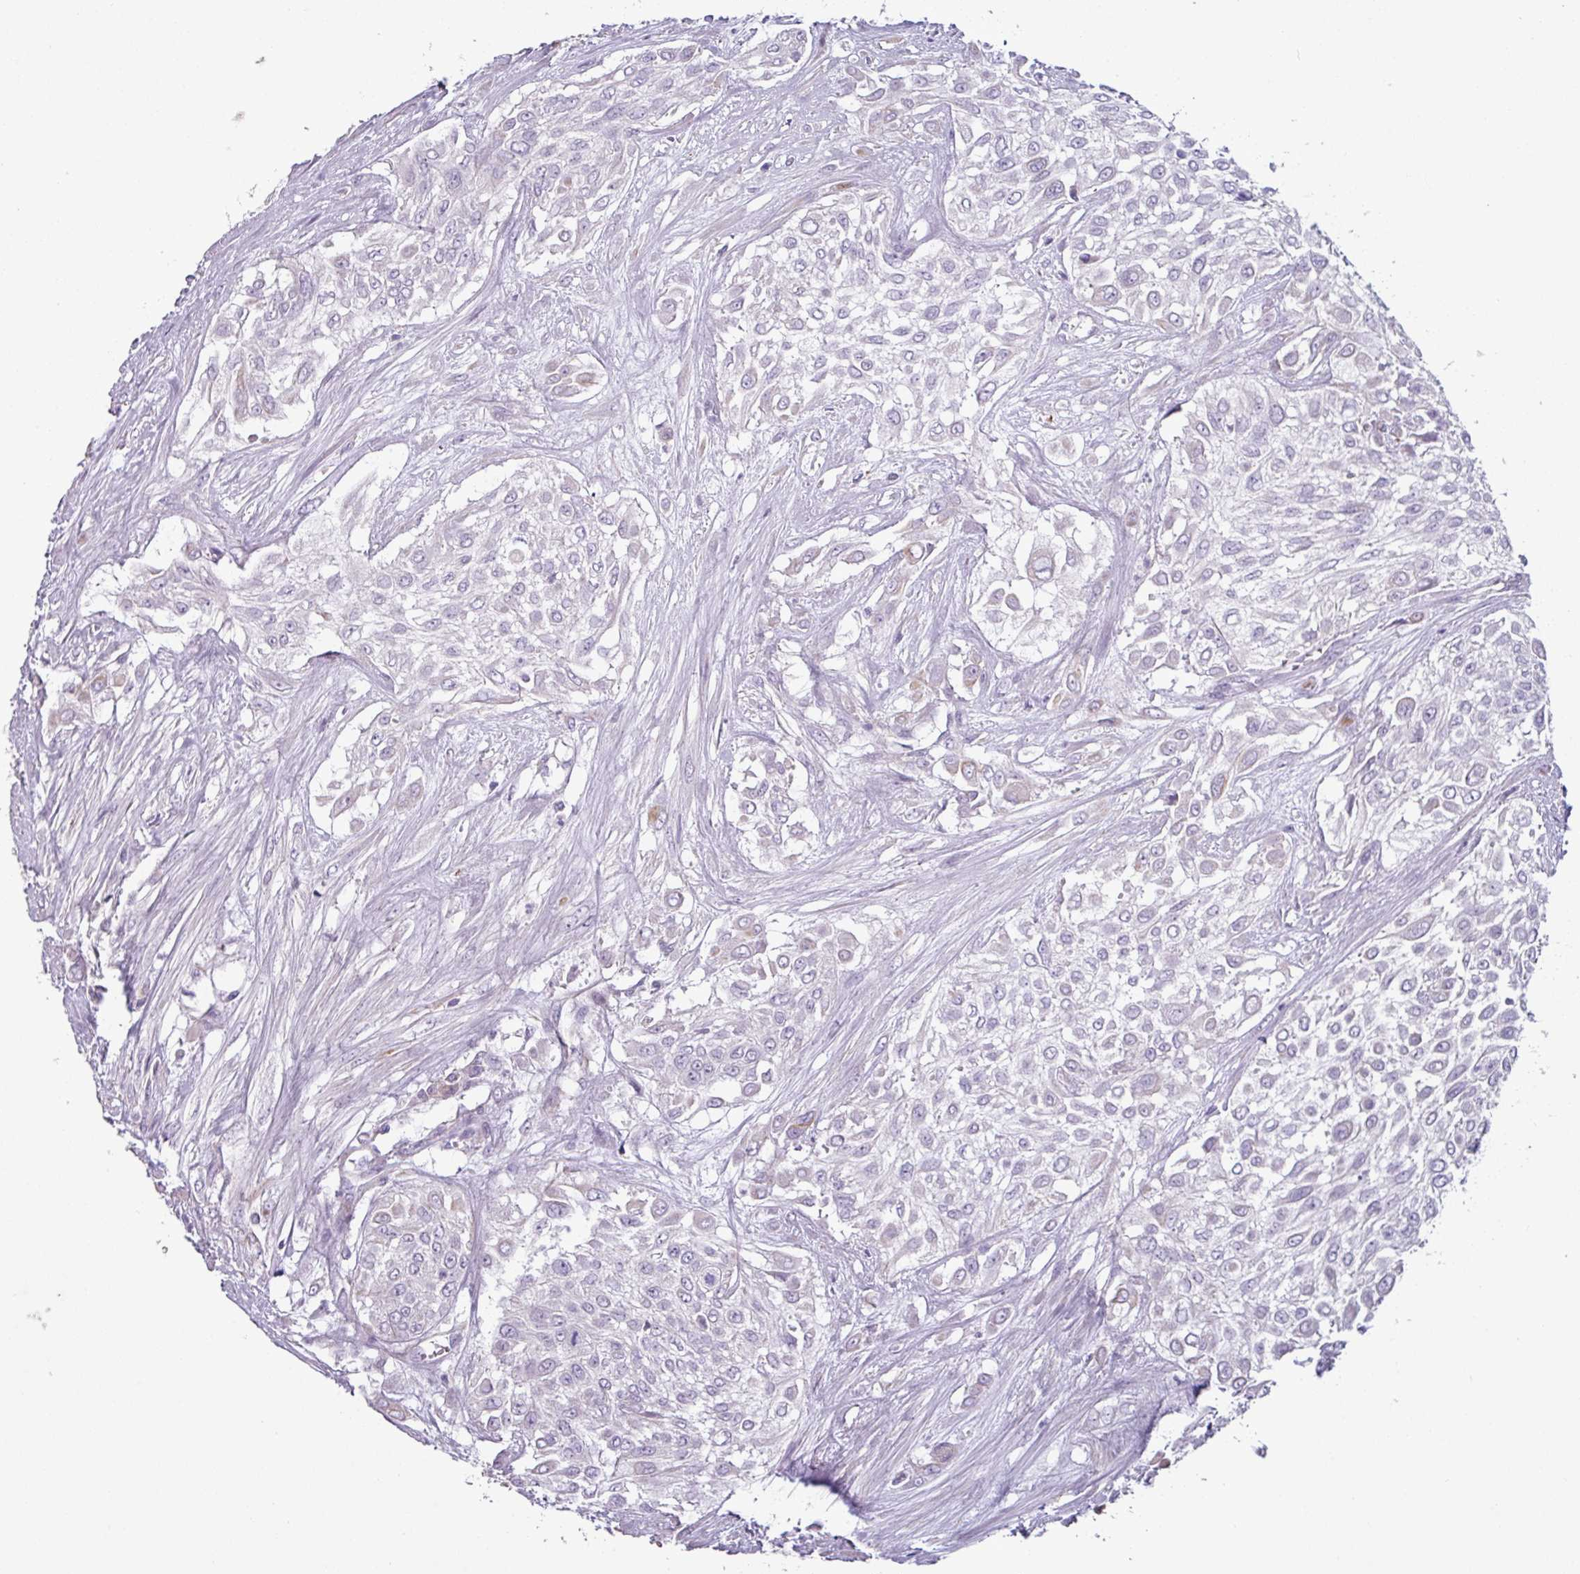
{"staining": {"intensity": "negative", "quantity": "none", "location": "none"}, "tissue": "urothelial cancer", "cell_type": "Tumor cells", "image_type": "cancer", "snomed": [{"axis": "morphology", "description": "Urothelial carcinoma, High grade"}, {"axis": "topography", "description": "Urinary bladder"}], "caption": "A histopathology image of human urothelial carcinoma (high-grade) is negative for staining in tumor cells.", "gene": "CD8A", "patient": {"sex": "male", "age": 57}}